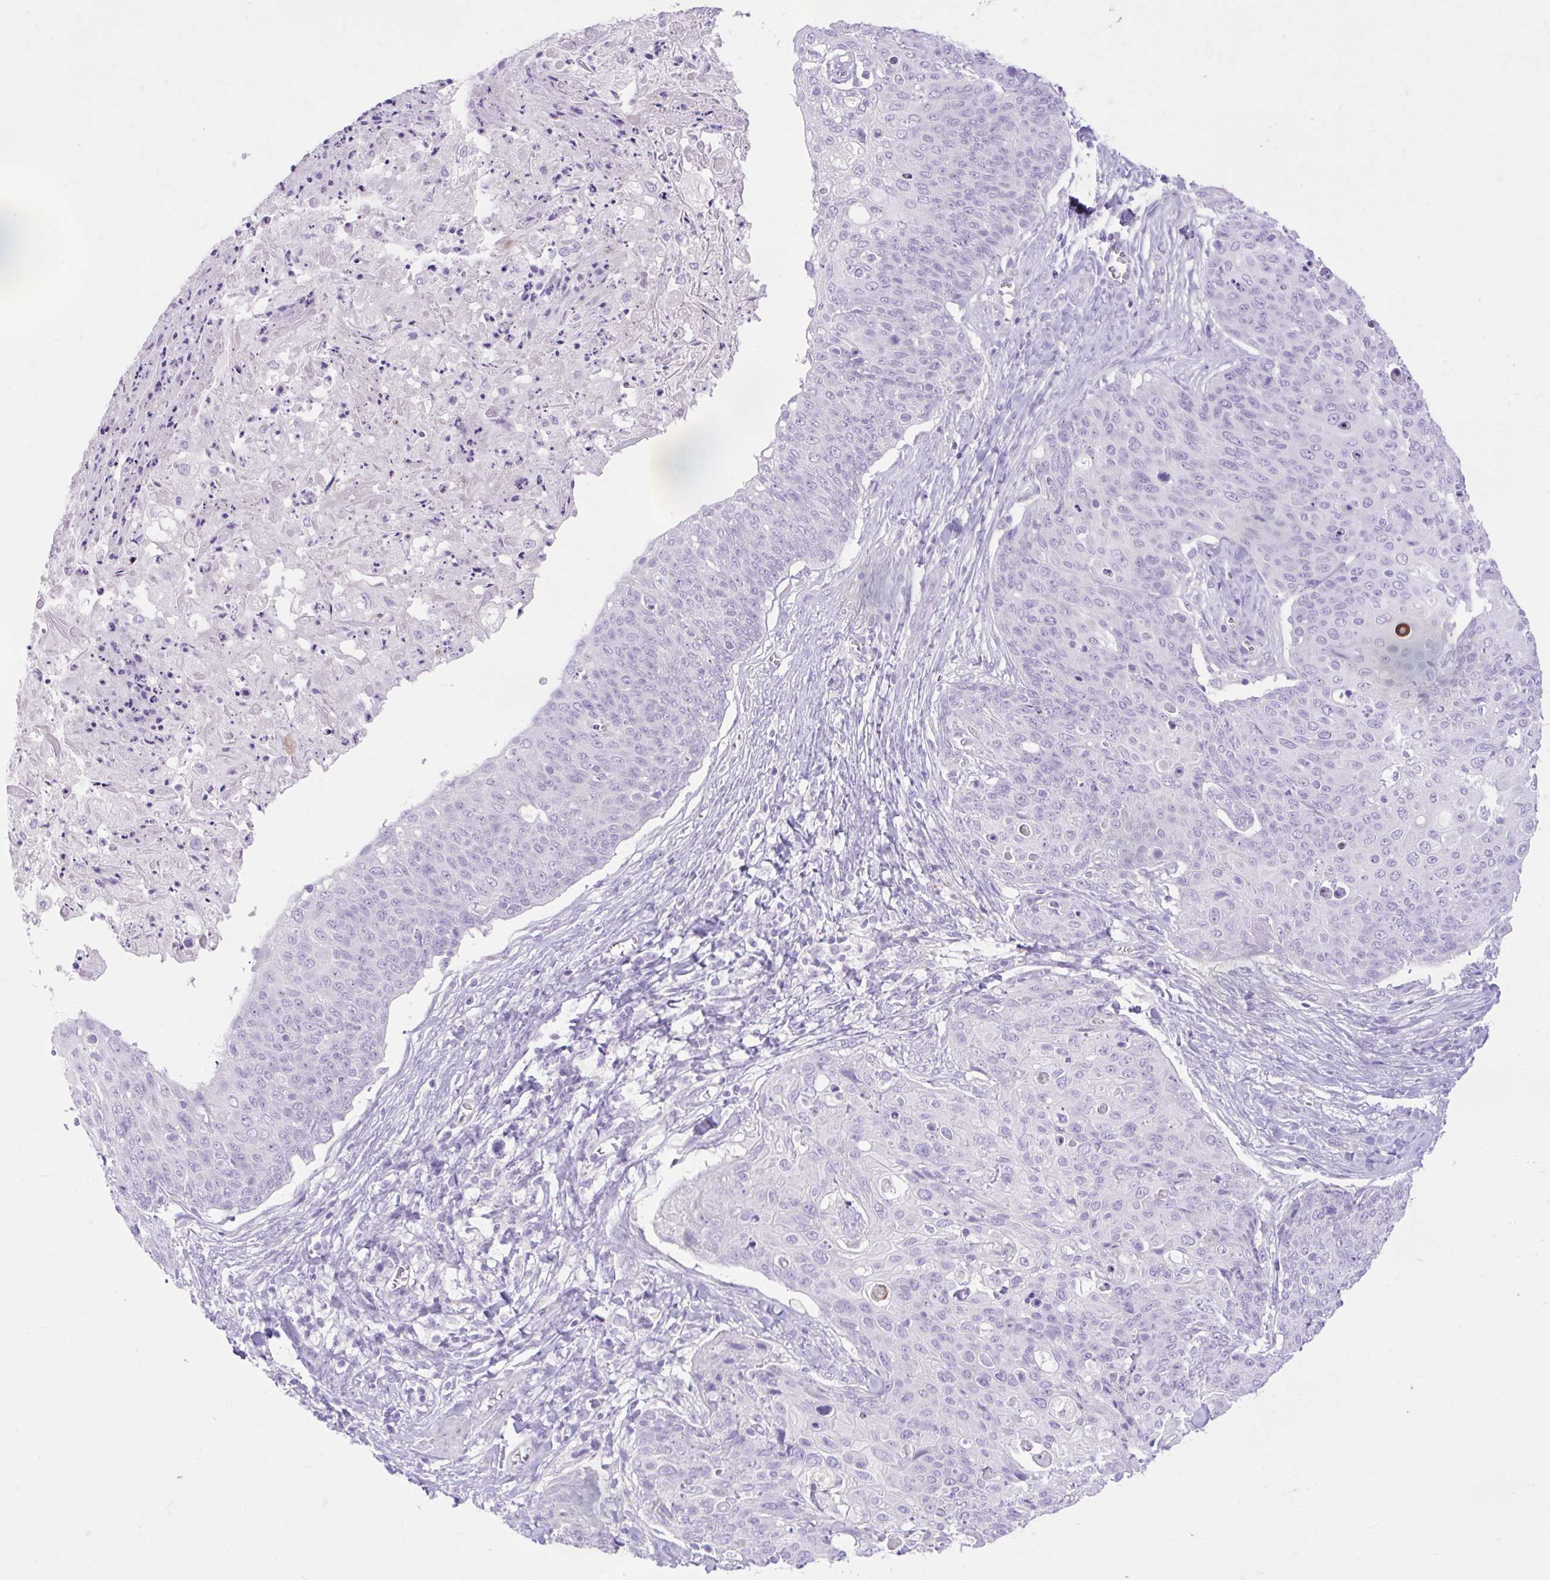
{"staining": {"intensity": "negative", "quantity": "none", "location": "none"}, "tissue": "skin cancer", "cell_type": "Tumor cells", "image_type": "cancer", "snomed": [{"axis": "morphology", "description": "Squamous cell carcinoma, NOS"}, {"axis": "topography", "description": "Skin"}, {"axis": "topography", "description": "Vulva"}], "caption": "Immunohistochemical staining of skin cancer displays no significant expression in tumor cells.", "gene": "ZNF101", "patient": {"sex": "female", "age": 85}}